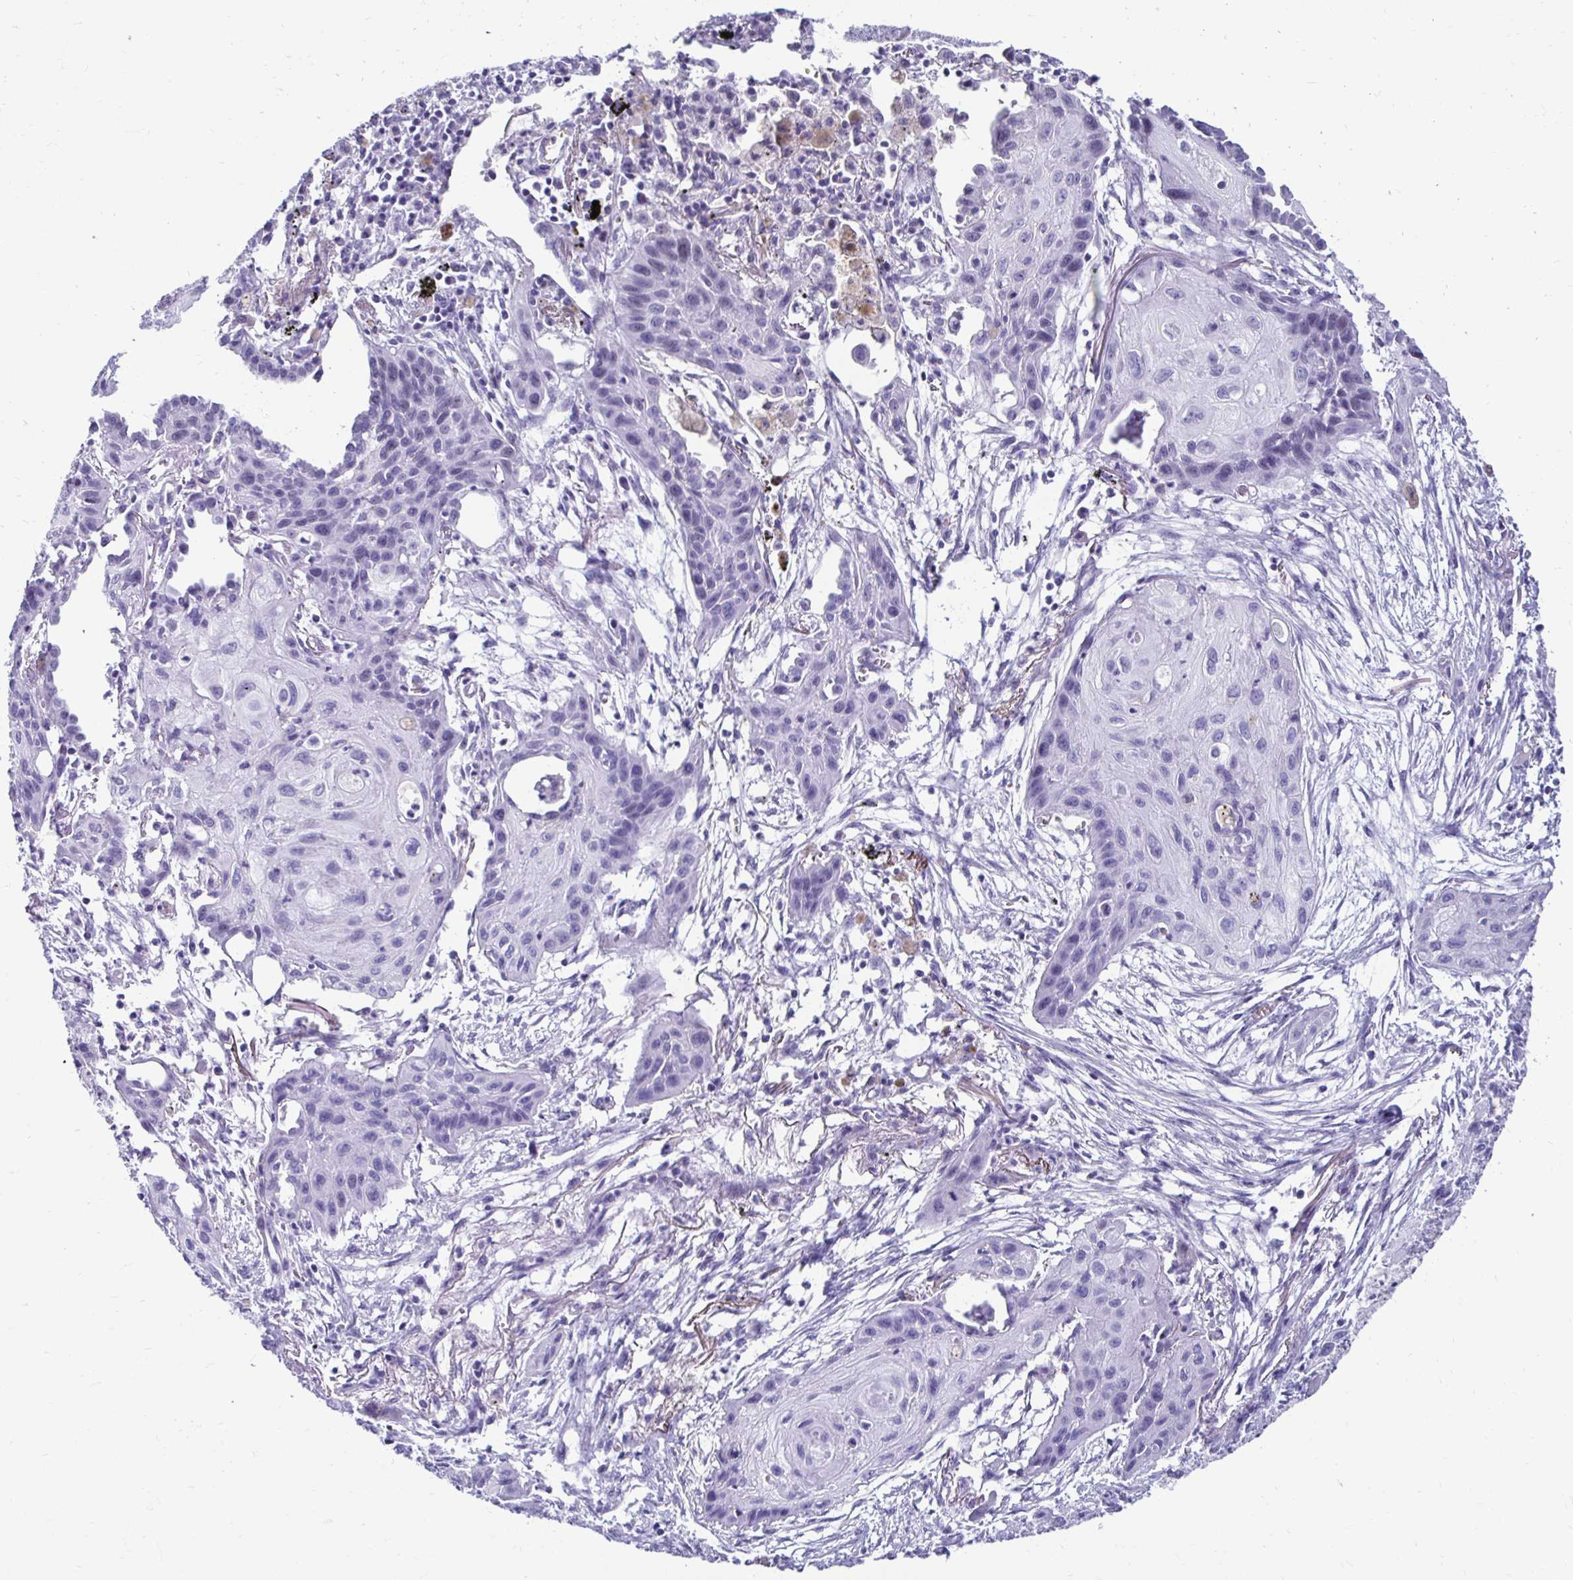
{"staining": {"intensity": "negative", "quantity": "none", "location": "none"}, "tissue": "lung cancer", "cell_type": "Tumor cells", "image_type": "cancer", "snomed": [{"axis": "morphology", "description": "Squamous cell carcinoma, NOS"}, {"axis": "topography", "description": "Lung"}], "caption": "This micrograph is of squamous cell carcinoma (lung) stained with immunohistochemistry to label a protein in brown with the nuclei are counter-stained blue. There is no expression in tumor cells. (DAB (3,3'-diaminobenzidine) immunohistochemistry with hematoxylin counter stain).", "gene": "RHBDL3", "patient": {"sex": "male", "age": 71}}